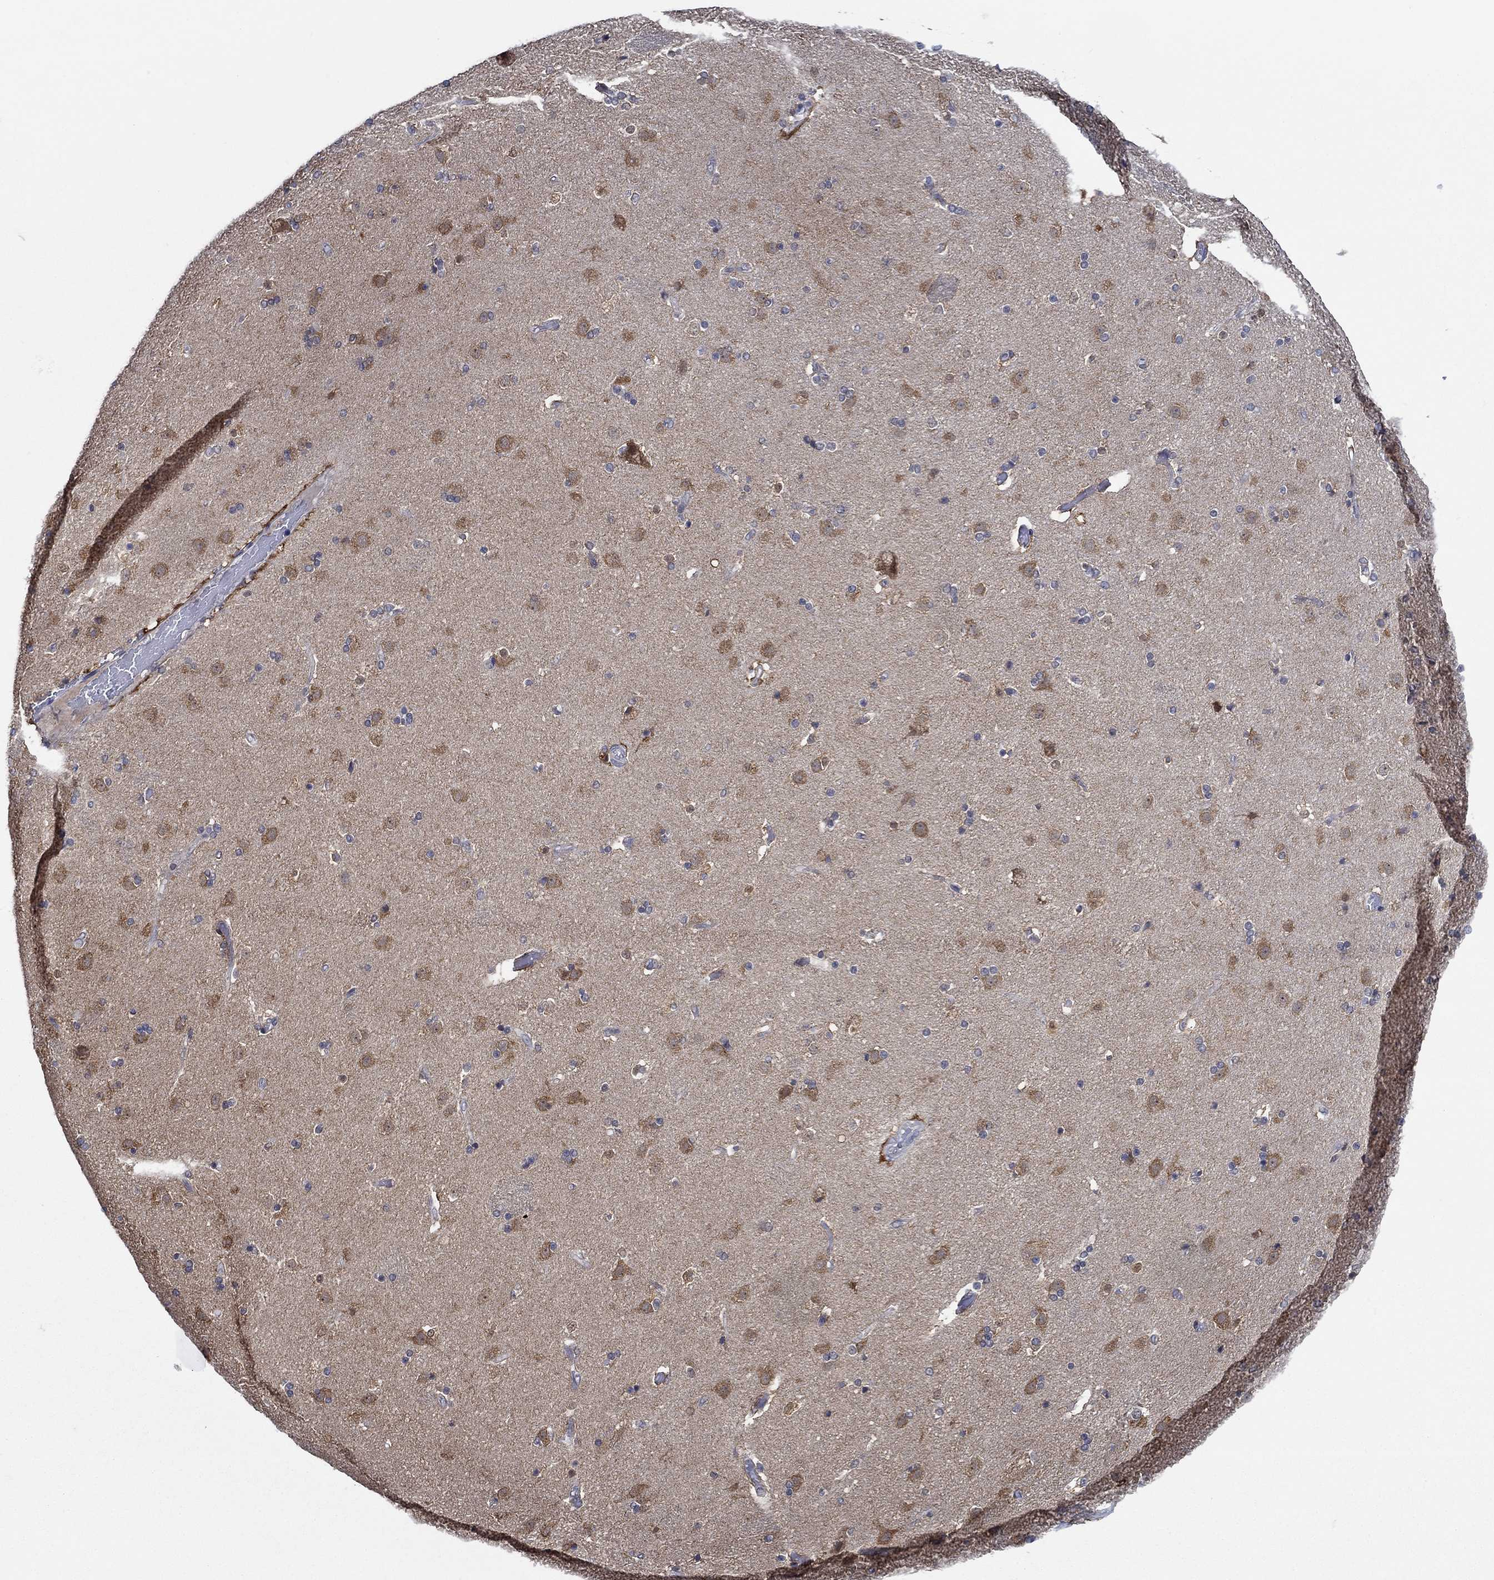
{"staining": {"intensity": "weak", "quantity": "<25%", "location": "cytoplasmic/membranous"}, "tissue": "caudate", "cell_type": "Glial cells", "image_type": "normal", "snomed": [{"axis": "morphology", "description": "Normal tissue, NOS"}, {"axis": "topography", "description": "Lateral ventricle wall"}], "caption": "Glial cells show no significant staining in unremarkable caudate. (DAB (3,3'-diaminobenzidine) IHC, high magnification).", "gene": "DACT1", "patient": {"sex": "male", "age": 54}}